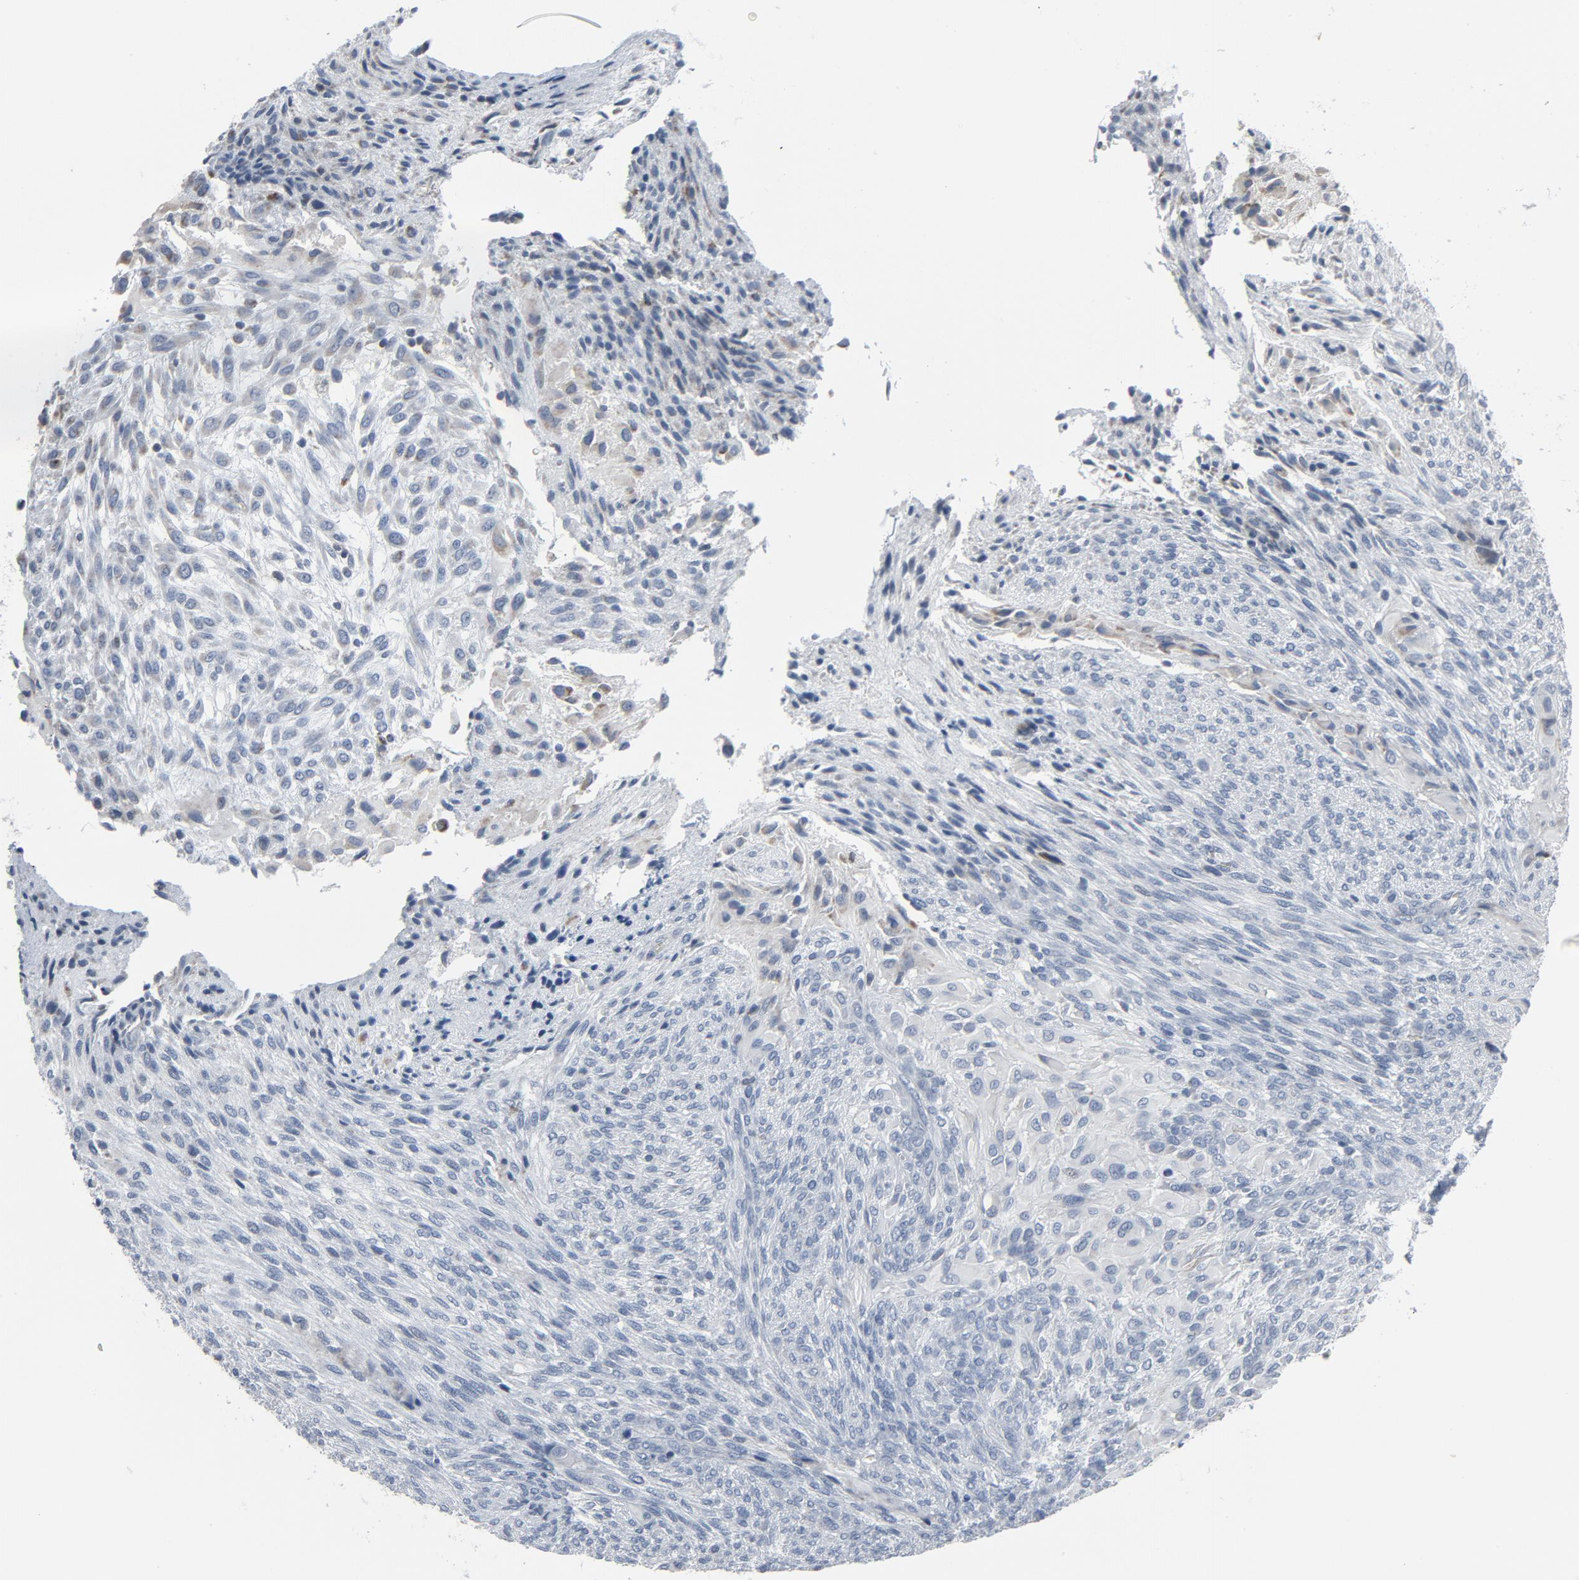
{"staining": {"intensity": "negative", "quantity": "none", "location": "none"}, "tissue": "glioma", "cell_type": "Tumor cells", "image_type": "cancer", "snomed": [{"axis": "morphology", "description": "Glioma, malignant, High grade"}, {"axis": "topography", "description": "Cerebral cortex"}], "caption": "Protein analysis of glioma shows no significant expression in tumor cells.", "gene": "GPX2", "patient": {"sex": "female", "age": 55}}